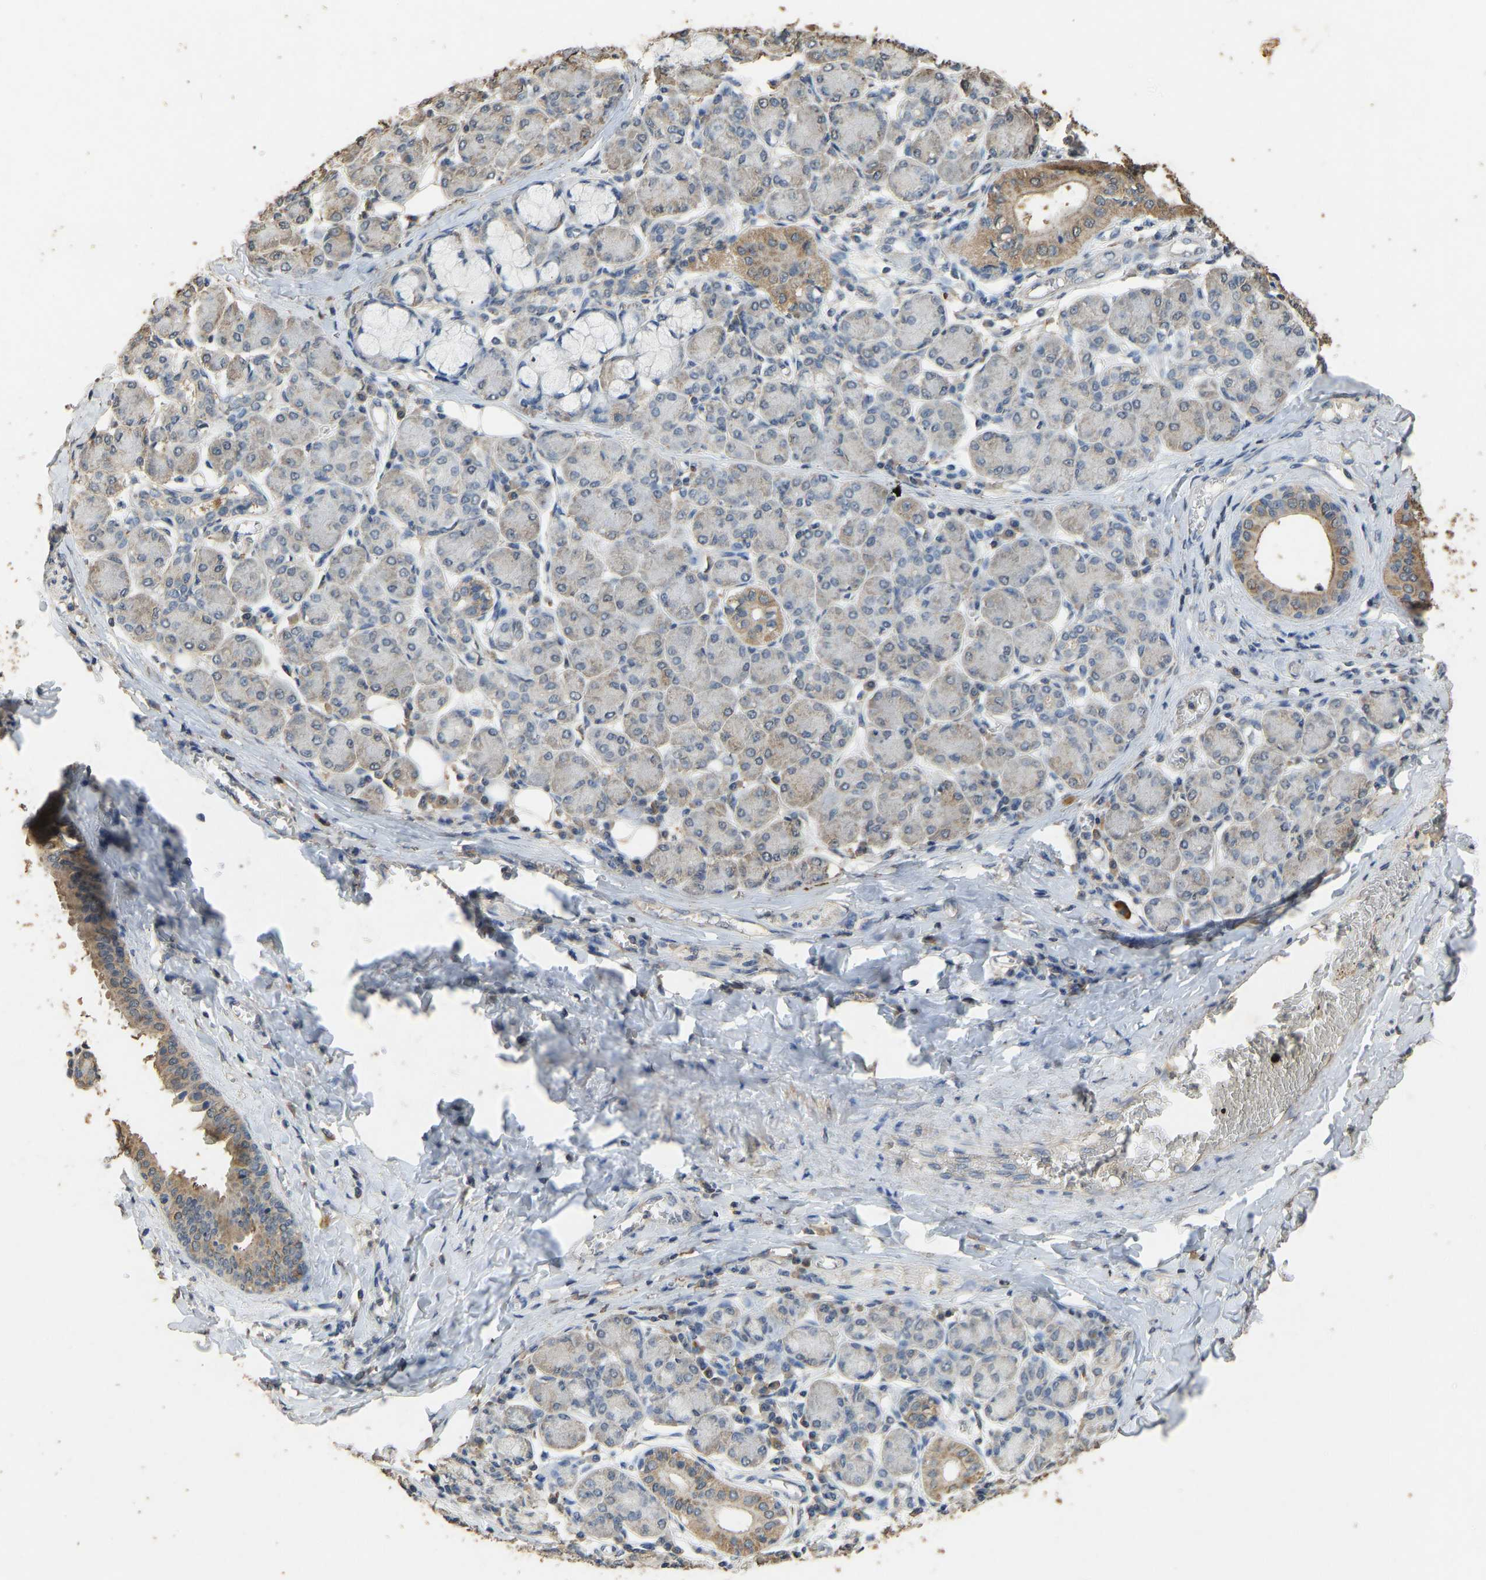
{"staining": {"intensity": "moderate", "quantity": "<25%", "location": "cytoplasmic/membranous"}, "tissue": "salivary gland", "cell_type": "Glandular cells", "image_type": "normal", "snomed": [{"axis": "morphology", "description": "Normal tissue, NOS"}, {"axis": "morphology", "description": "Inflammation, NOS"}, {"axis": "topography", "description": "Lymph node"}, {"axis": "topography", "description": "Salivary gland"}], "caption": "The immunohistochemical stain highlights moderate cytoplasmic/membranous positivity in glandular cells of unremarkable salivary gland.", "gene": "CIDEC", "patient": {"sex": "male", "age": 3}}